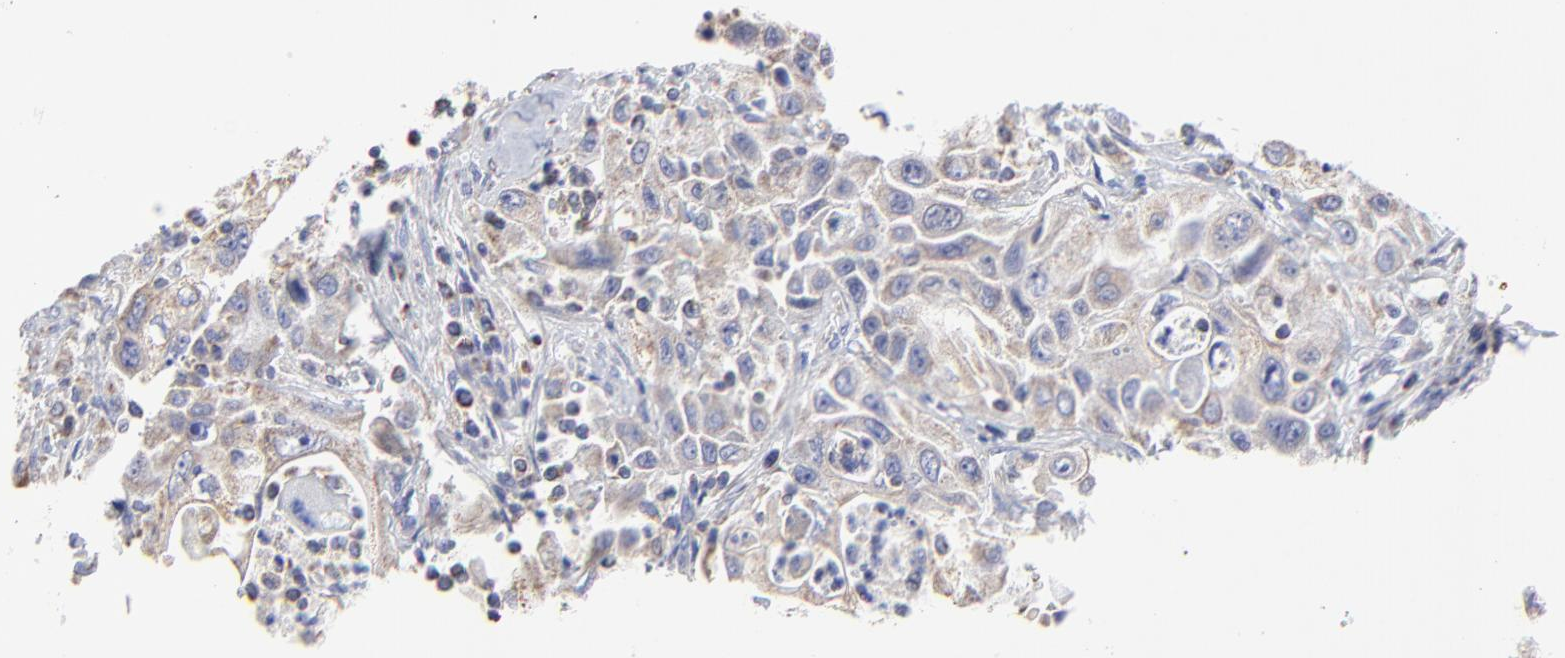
{"staining": {"intensity": "weak", "quantity": ">75%", "location": "cytoplasmic/membranous"}, "tissue": "pancreatic cancer", "cell_type": "Tumor cells", "image_type": "cancer", "snomed": [{"axis": "morphology", "description": "Adenocarcinoma, NOS"}, {"axis": "topography", "description": "Pancreas"}], "caption": "Pancreatic cancer tissue demonstrates weak cytoplasmic/membranous positivity in approximately >75% of tumor cells, visualized by immunohistochemistry.", "gene": "PINK1", "patient": {"sex": "male", "age": 70}}